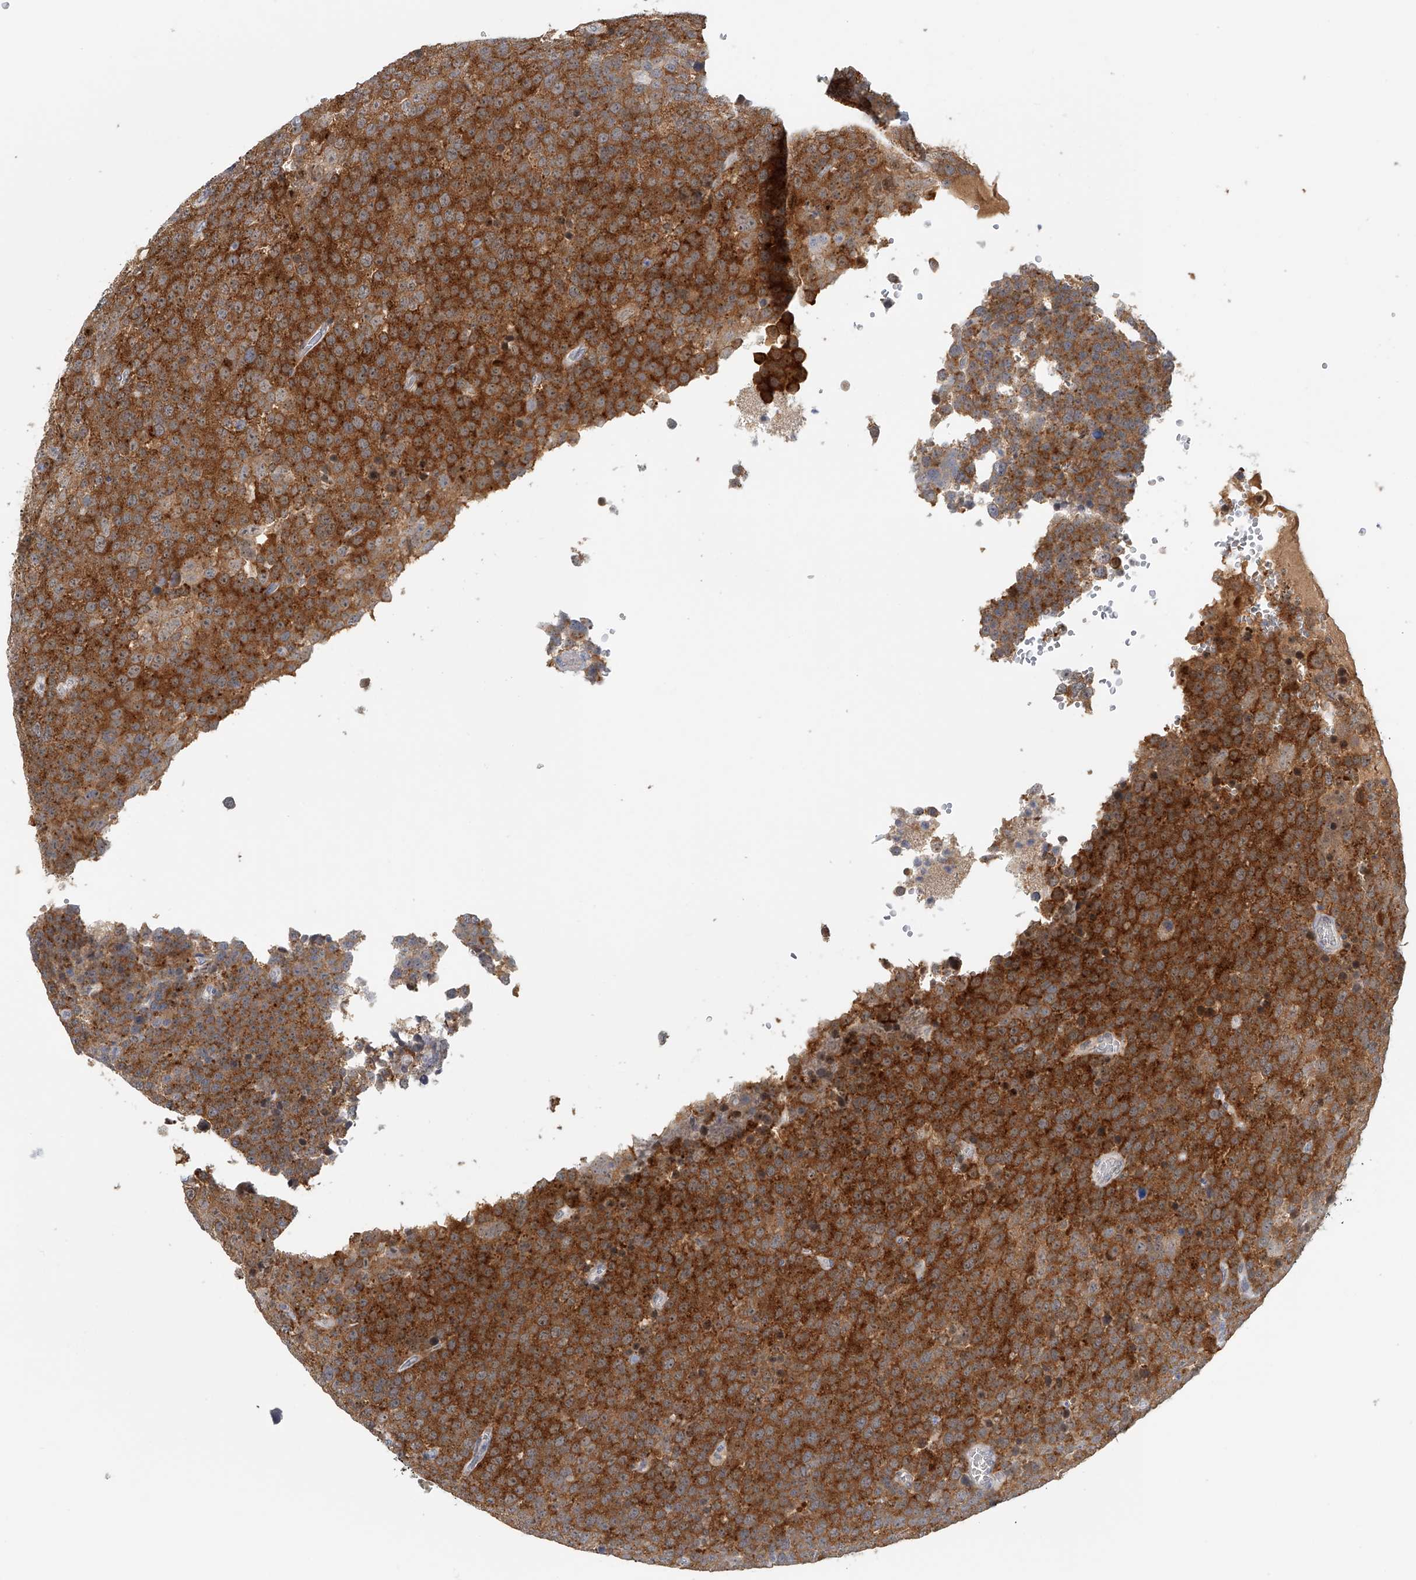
{"staining": {"intensity": "strong", "quantity": ">75%", "location": "cytoplasmic/membranous"}, "tissue": "testis cancer", "cell_type": "Tumor cells", "image_type": "cancer", "snomed": [{"axis": "morphology", "description": "Seminoma, NOS"}, {"axis": "topography", "description": "Testis"}], "caption": "Seminoma (testis) tissue exhibits strong cytoplasmic/membranous expression in approximately >75% of tumor cells, visualized by immunohistochemistry.", "gene": "DDX43", "patient": {"sex": "male", "age": 71}}